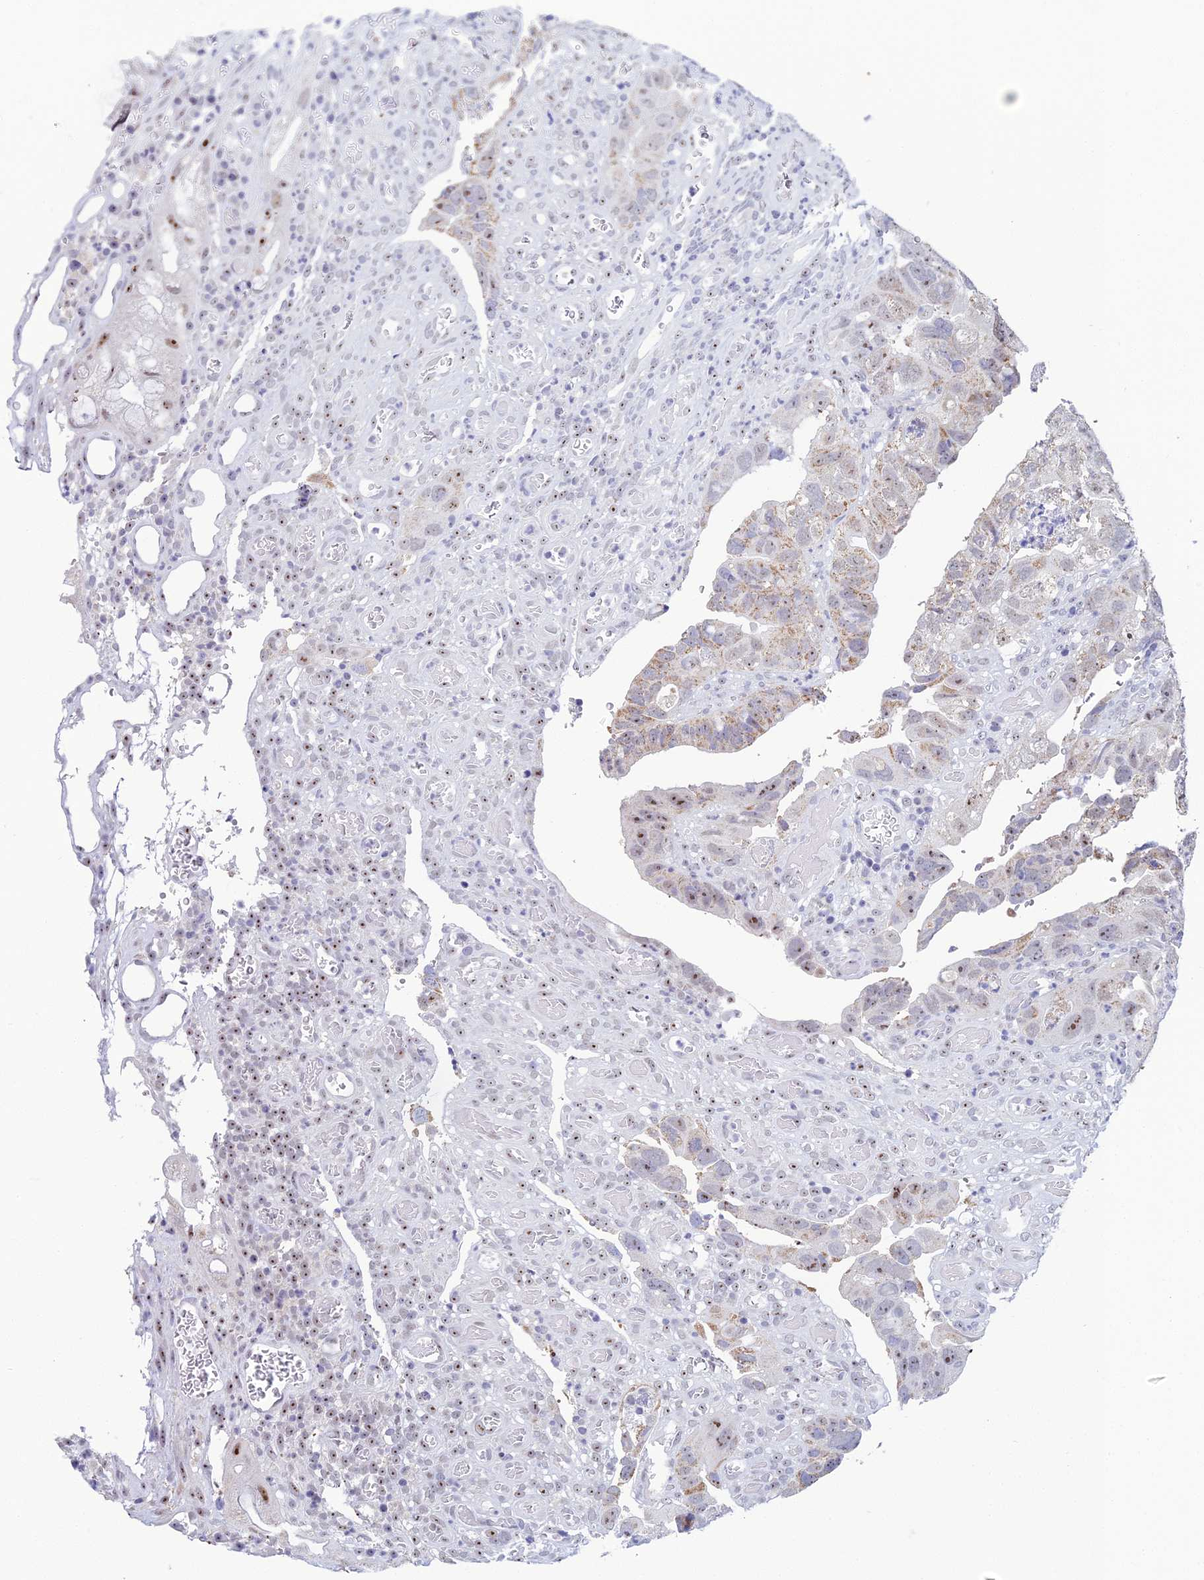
{"staining": {"intensity": "moderate", "quantity": ">75%", "location": "cytoplasmic/membranous,nuclear"}, "tissue": "colorectal cancer", "cell_type": "Tumor cells", "image_type": "cancer", "snomed": [{"axis": "morphology", "description": "Adenocarcinoma, NOS"}, {"axis": "topography", "description": "Rectum"}], "caption": "A medium amount of moderate cytoplasmic/membranous and nuclear positivity is identified in approximately >75% of tumor cells in colorectal cancer tissue.", "gene": "PLPP4", "patient": {"sex": "male", "age": 63}}